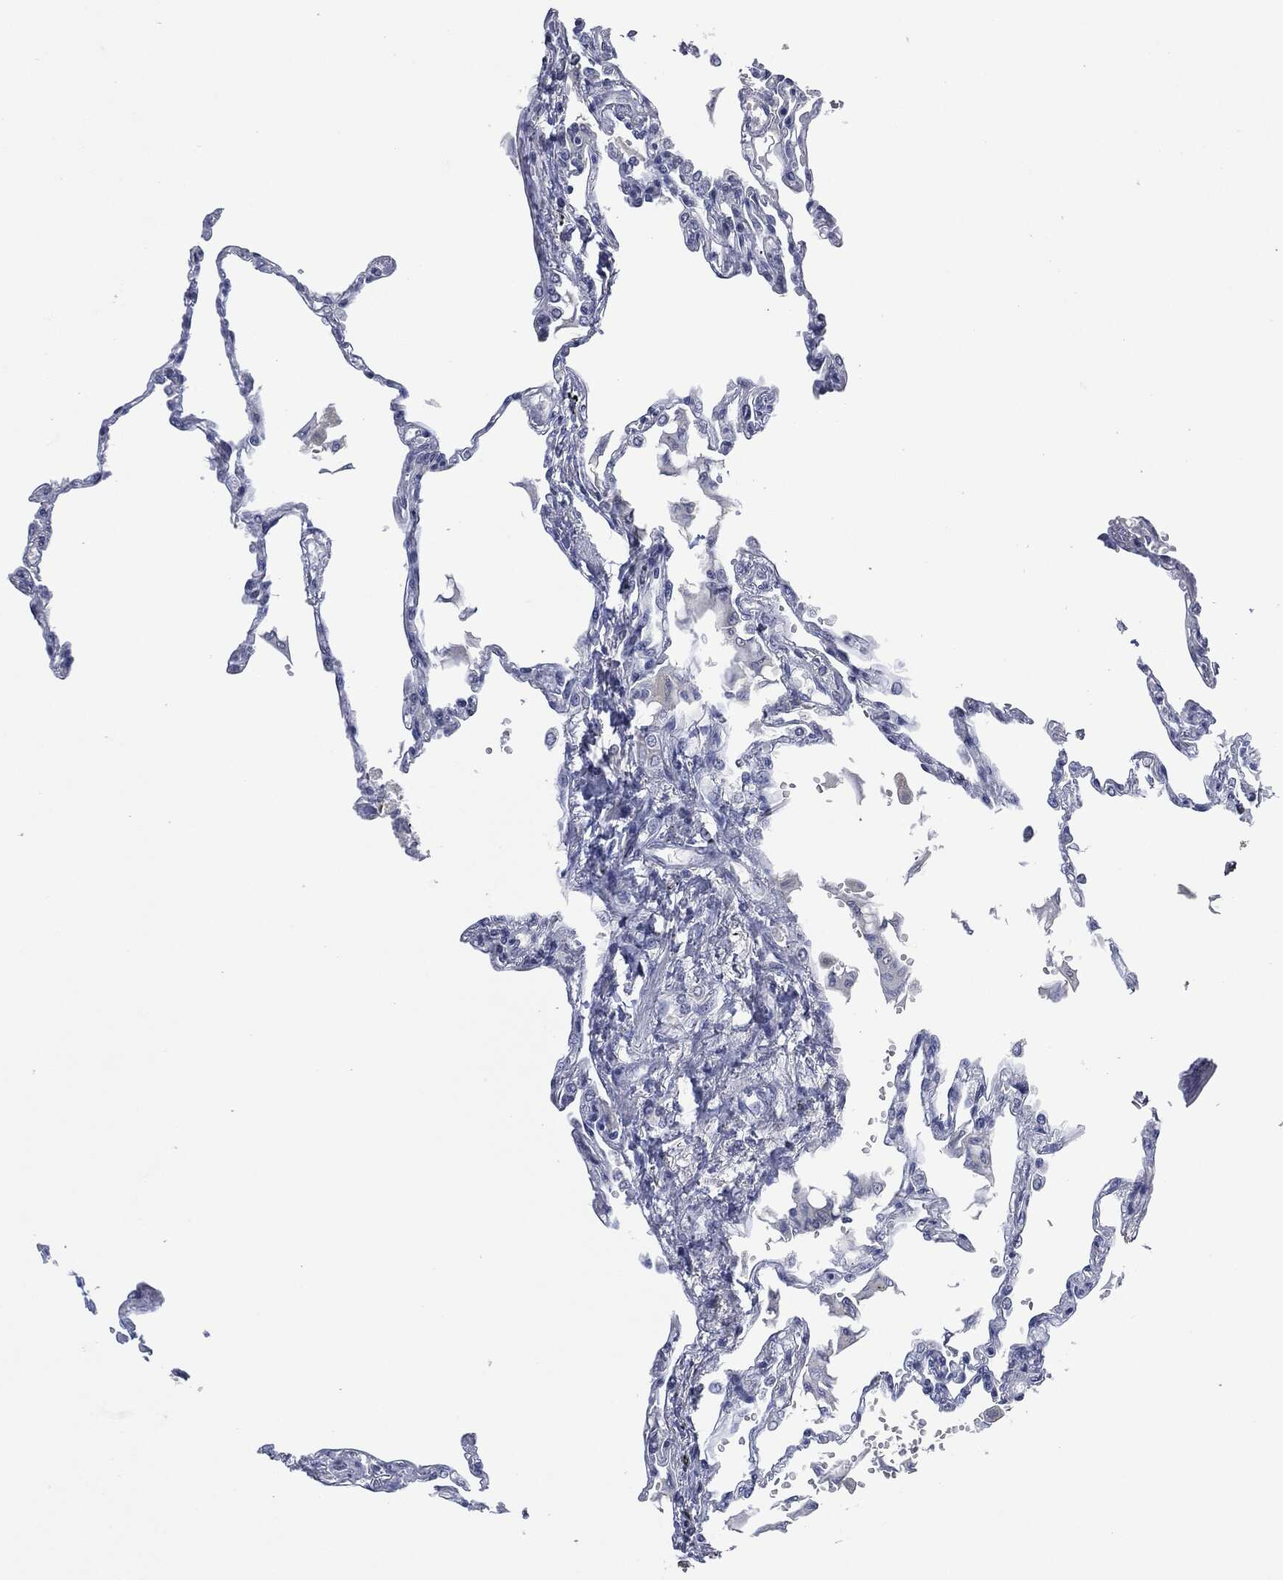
{"staining": {"intensity": "negative", "quantity": "none", "location": "none"}, "tissue": "lung", "cell_type": "Alveolar cells", "image_type": "normal", "snomed": [{"axis": "morphology", "description": "Normal tissue, NOS"}, {"axis": "topography", "description": "Lung"}], "caption": "DAB immunohistochemical staining of normal lung exhibits no significant staining in alveolar cells.", "gene": "IL1RN", "patient": {"sex": "male", "age": 78}}